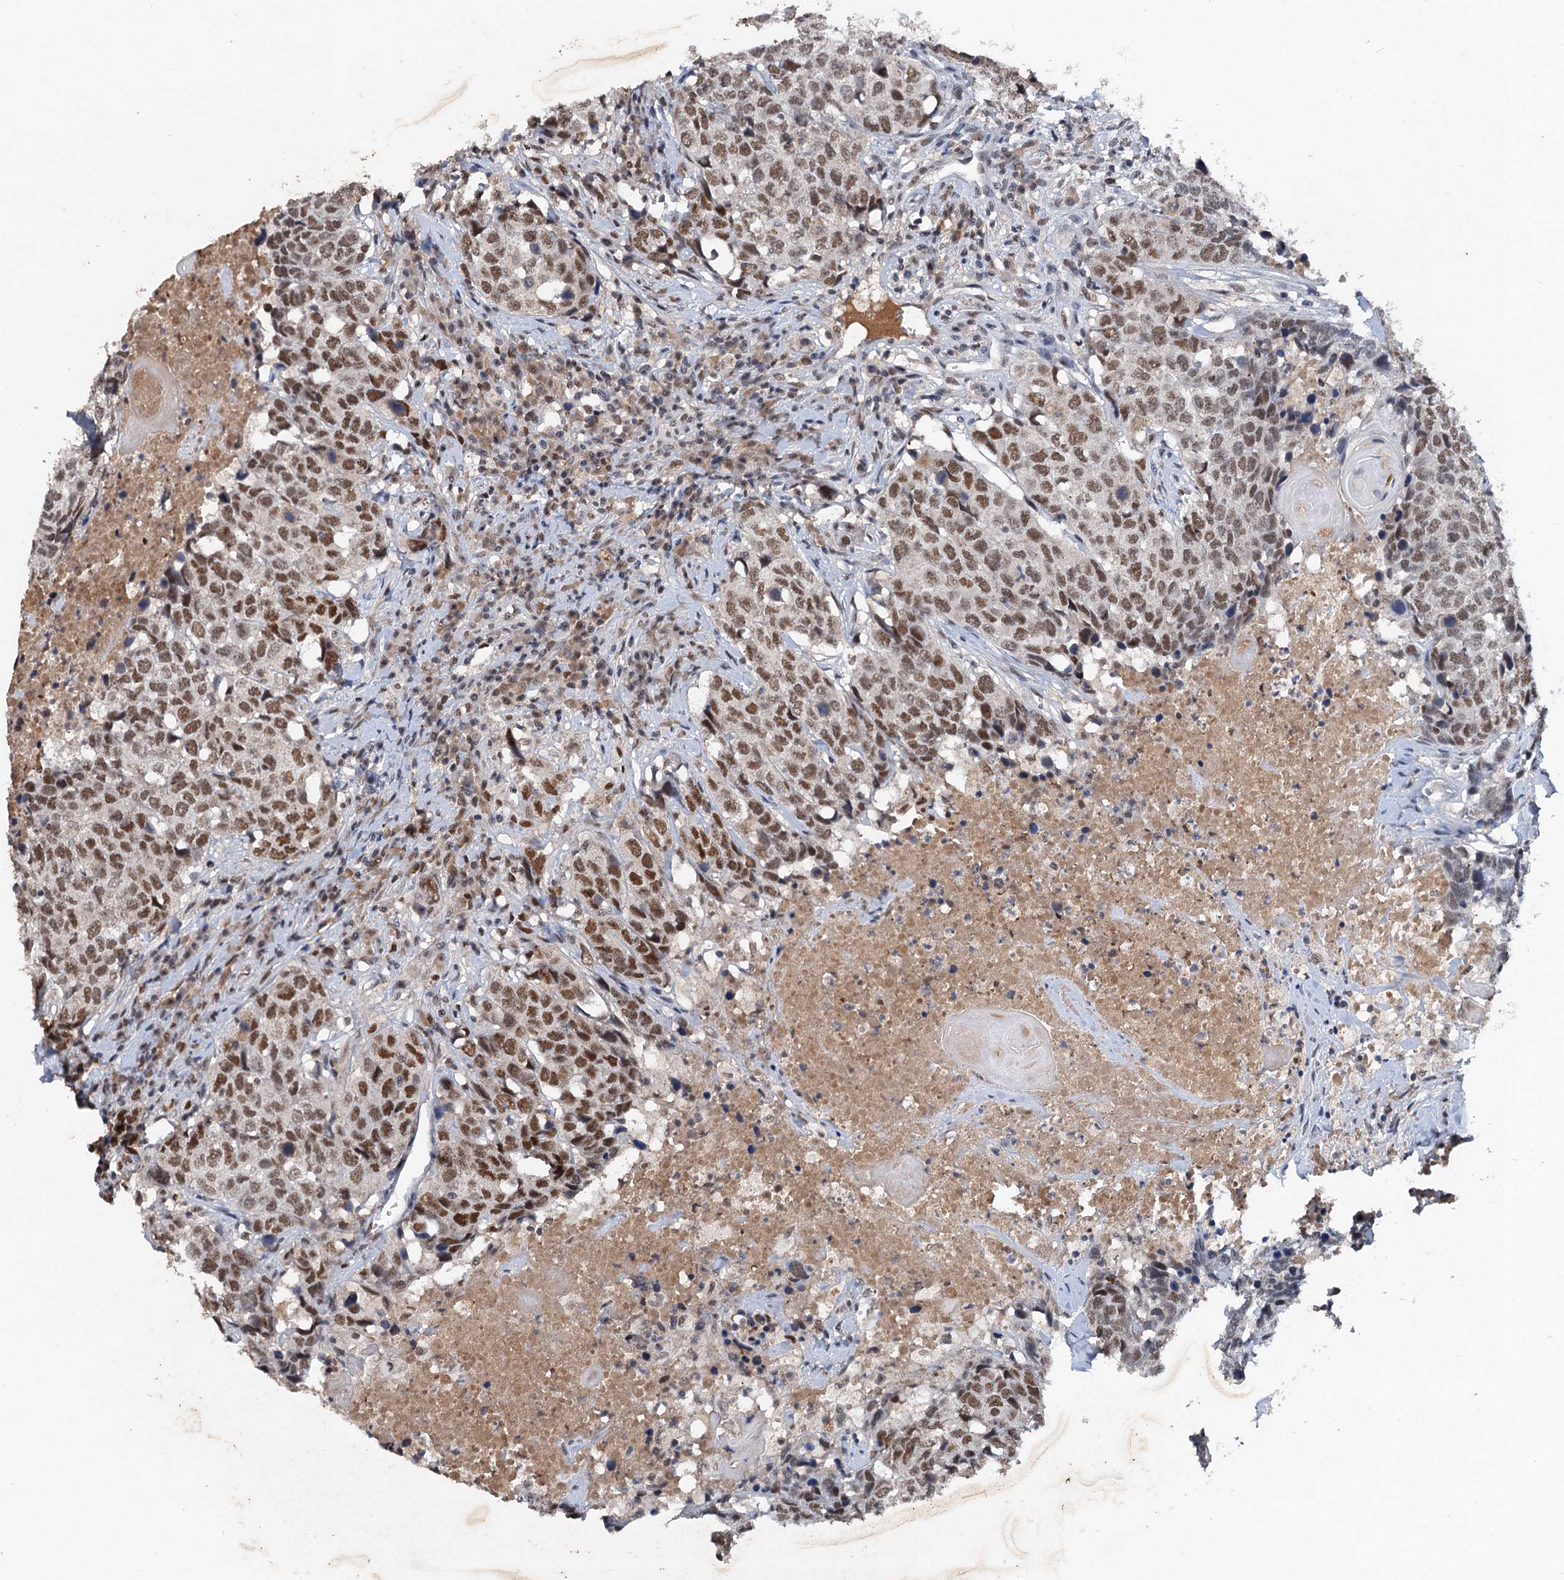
{"staining": {"intensity": "moderate", "quantity": ">75%", "location": "nuclear"}, "tissue": "head and neck cancer", "cell_type": "Tumor cells", "image_type": "cancer", "snomed": [{"axis": "morphology", "description": "Squamous cell carcinoma, NOS"}, {"axis": "topography", "description": "Head-Neck"}], "caption": "Immunohistochemistry (IHC) histopathology image of neoplastic tissue: head and neck squamous cell carcinoma stained using immunohistochemistry (IHC) demonstrates medium levels of moderate protein expression localized specifically in the nuclear of tumor cells, appearing as a nuclear brown color.", "gene": "CSTF3", "patient": {"sex": "male", "age": 66}}